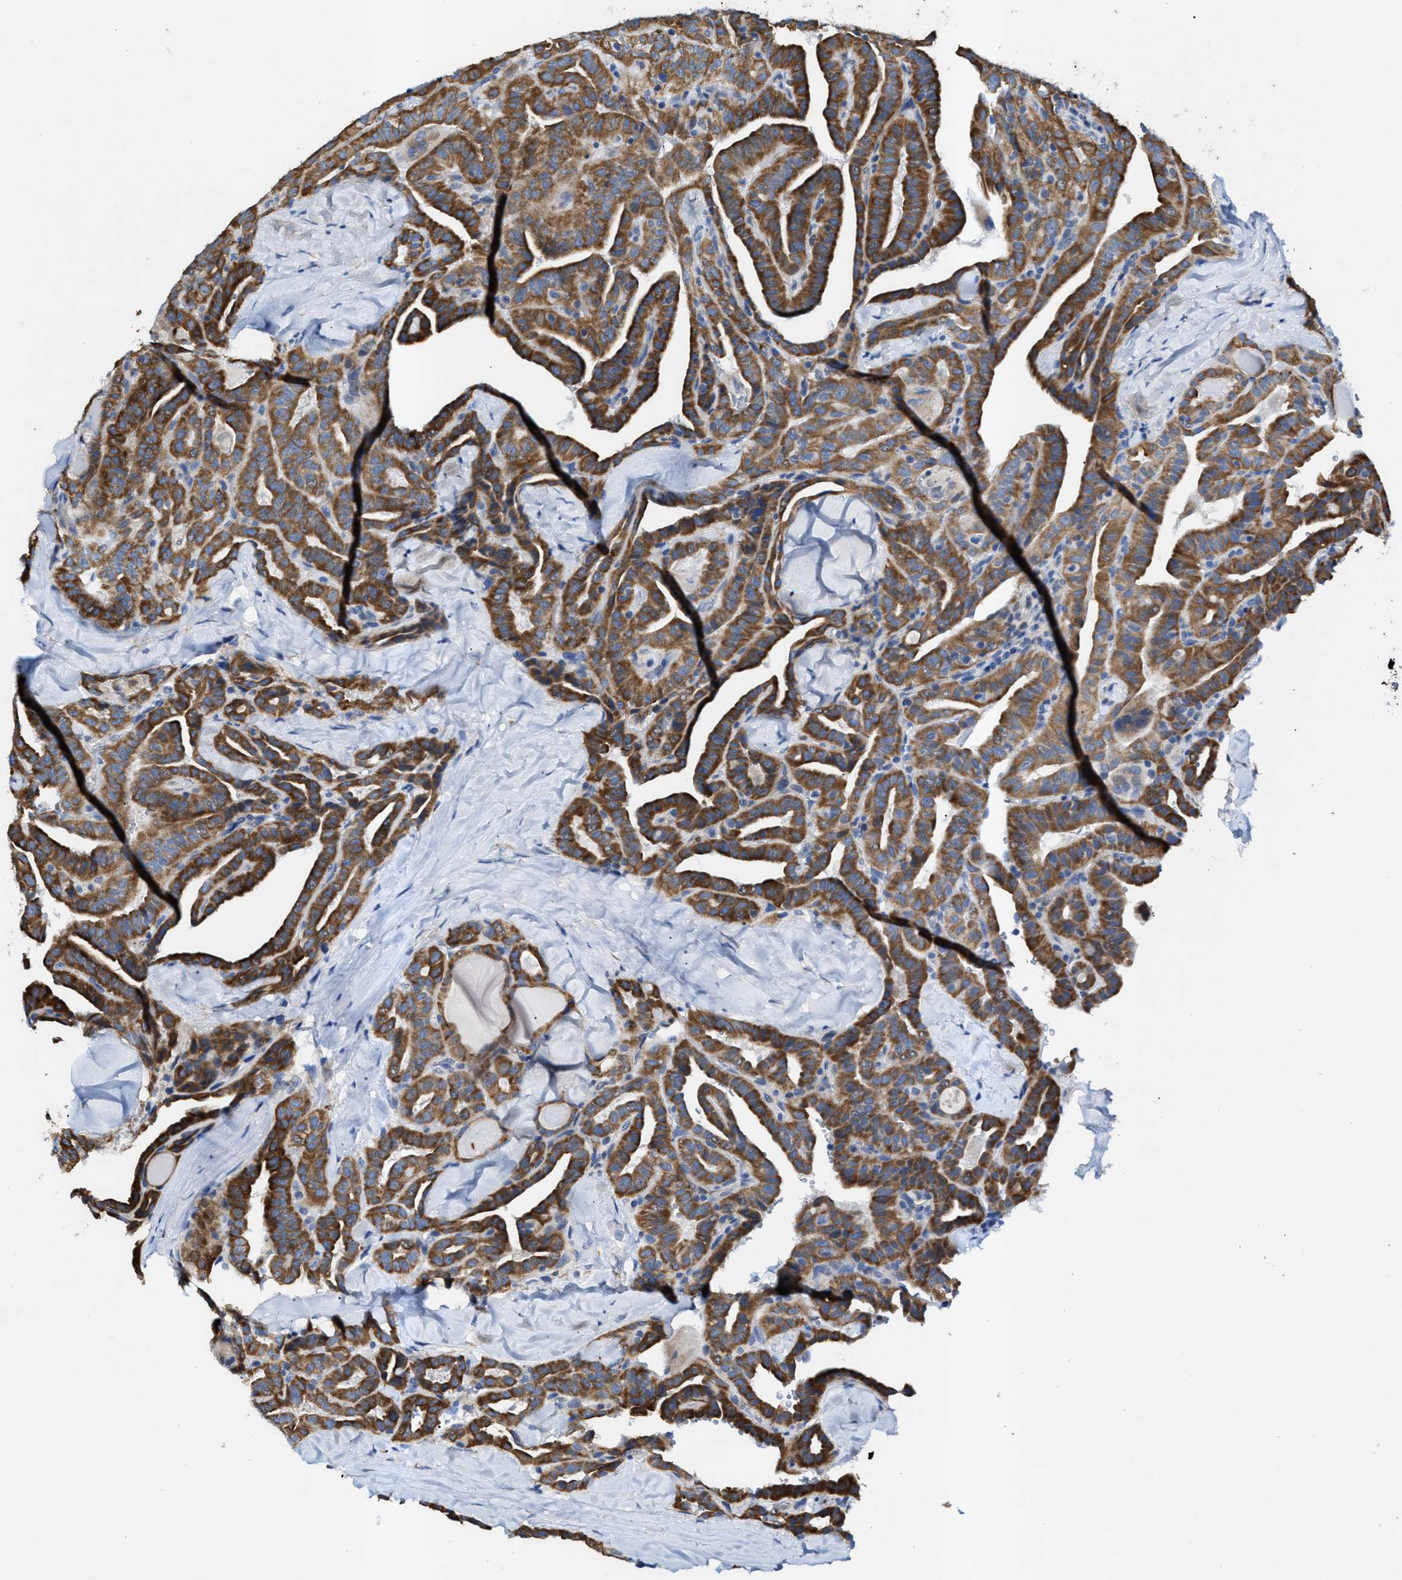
{"staining": {"intensity": "moderate", "quantity": ">75%", "location": "cytoplasmic/membranous"}, "tissue": "thyroid cancer", "cell_type": "Tumor cells", "image_type": "cancer", "snomed": [{"axis": "morphology", "description": "Papillary adenocarcinoma, NOS"}, {"axis": "topography", "description": "Thyroid gland"}], "caption": "Thyroid cancer stained with a protein marker shows moderate staining in tumor cells.", "gene": "JAG1", "patient": {"sex": "male", "age": 77}}